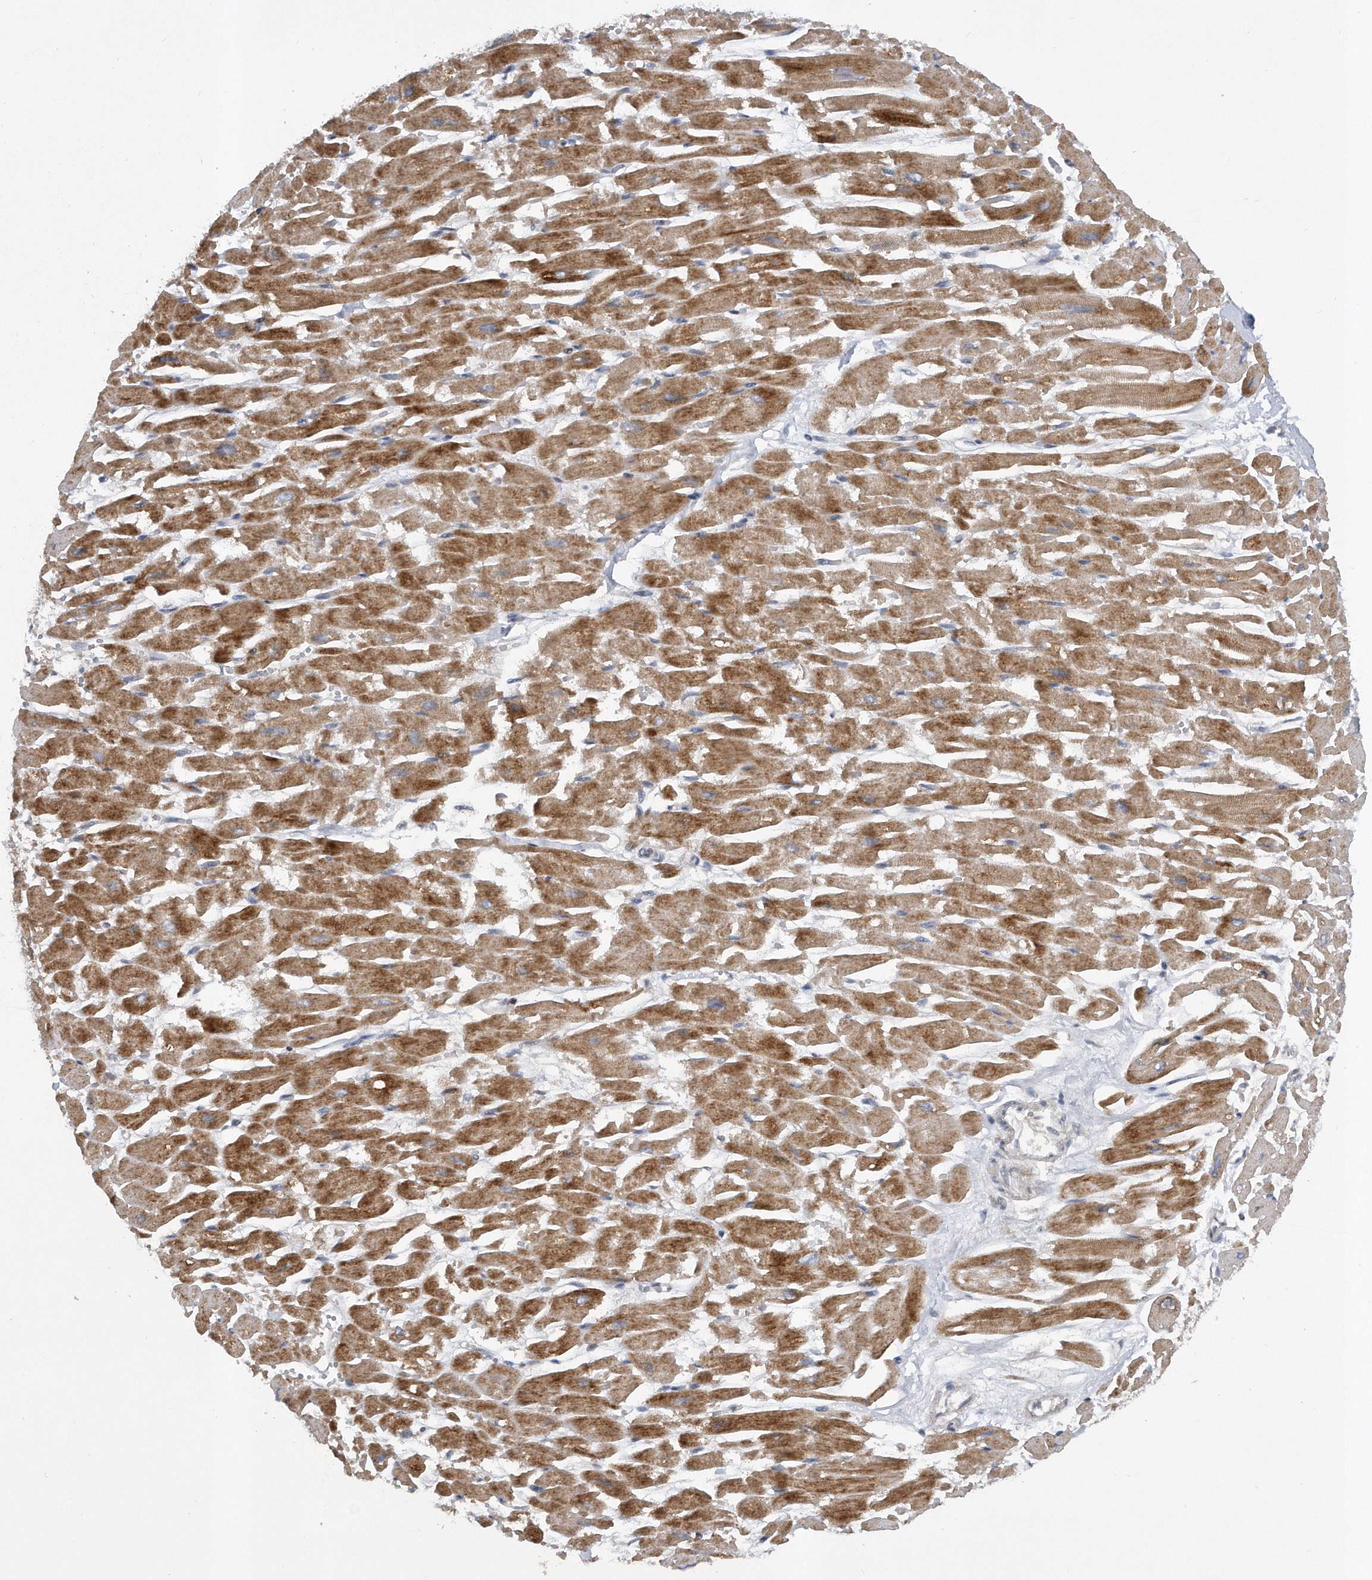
{"staining": {"intensity": "moderate", "quantity": ">75%", "location": "cytoplasmic/membranous"}, "tissue": "heart muscle", "cell_type": "Cardiomyocytes", "image_type": "normal", "snomed": [{"axis": "morphology", "description": "Normal tissue, NOS"}, {"axis": "topography", "description": "Heart"}], "caption": "A micrograph of heart muscle stained for a protein shows moderate cytoplasmic/membranous brown staining in cardiomyocytes. (DAB IHC with brightfield microscopy, high magnification).", "gene": "PGBD2", "patient": {"sex": "male", "age": 54}}